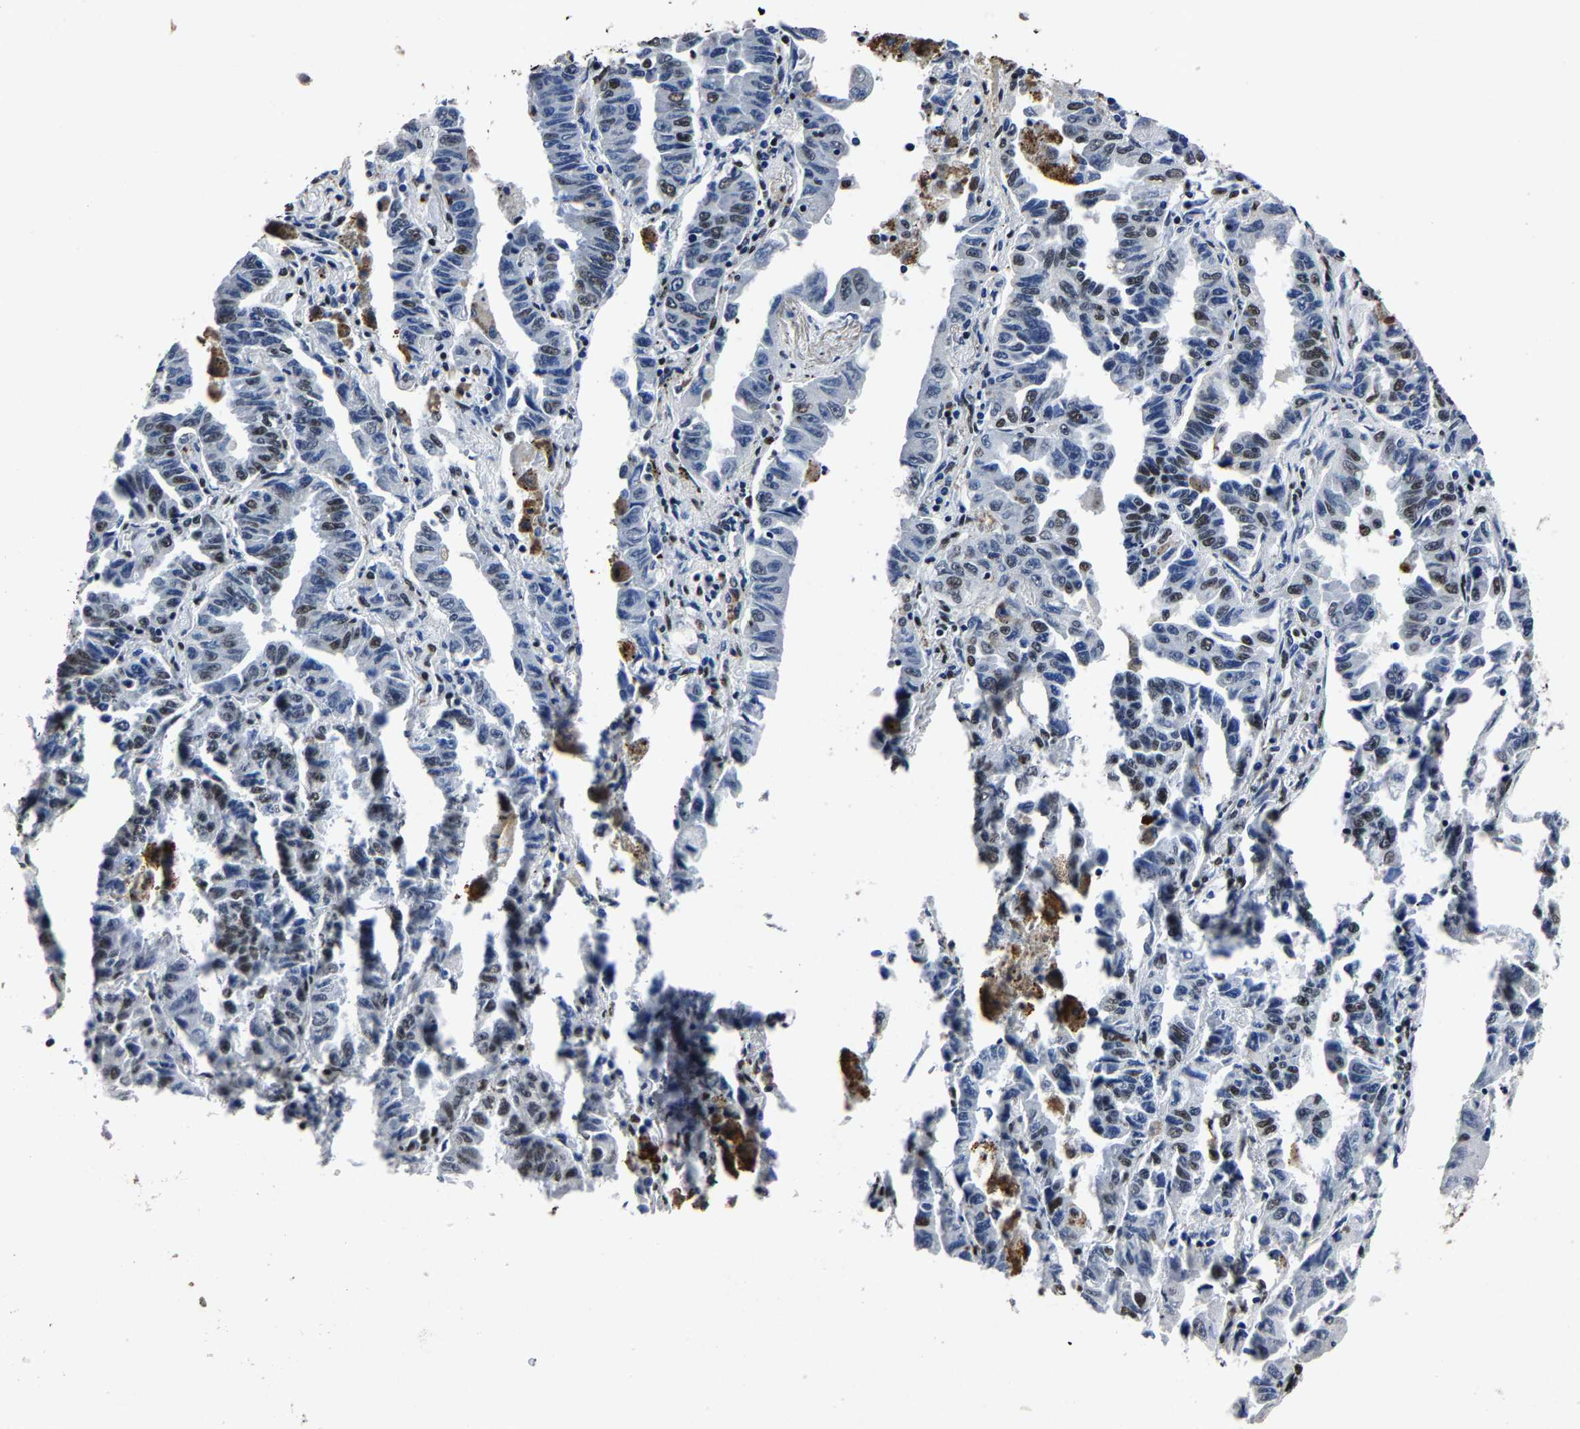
{"staining": {"intensity": "moderate", "quantity": "<25%", "location": "nuclear"}, "tissue": "lung cancer", "cell_type": "Tumor cells", "image_type": "cancer", "snomed": [{"axis": "morphology", "description": "Adenocarcinoma, NOS"}, {"axis": "topography", "description": "Lung"}], "caption": "High-magnification brightfield microscopy of lung cancer stained with DAB (3,3'-diaminobenzidine) (brown) and counterstained with hematoxylin (blue). tumor cells exhibit moderate nuclear positivity is present in about<25% of cells.", "gene": "RBM45", "patient": {"sex": "female", "age": 51}}